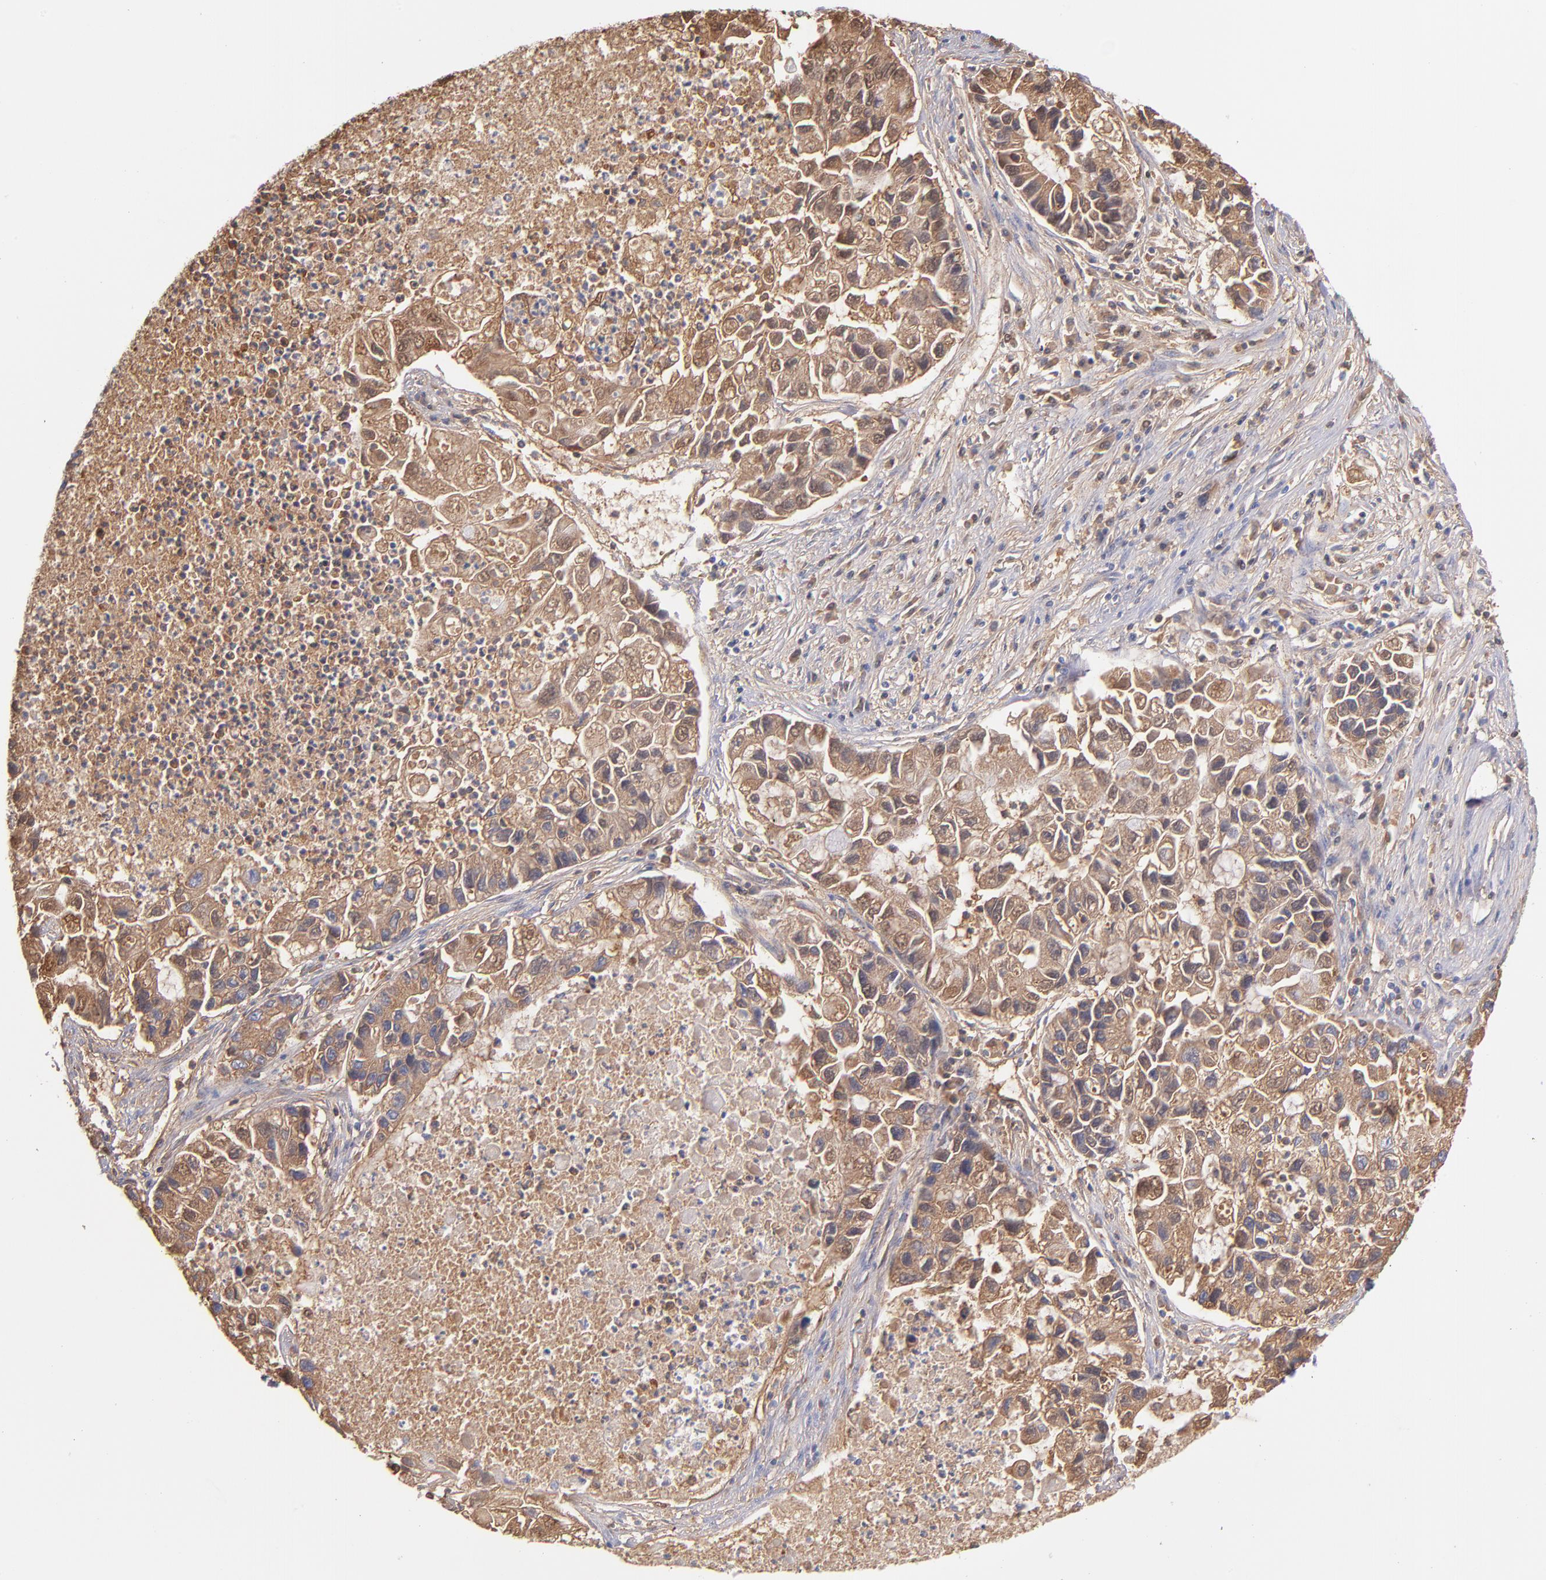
{"staining": {"intensity": "moderate", "quantity": ">75%", "location": "cytoplasmic/membranous"}, "tissue": "lung cancer", "cell_type": "Tumor cells", "image_type": "cancer", "snomed": [{"axis": "morphology", "description": "Adenocarcinoma, NOS"}, {"axis": "topography", "description": "Lung"}], "caption": "Adenocarcinoma (lung) stained with a brown dye shows moderate cytoplasmic/membranous positive expression in approximately >75% of tumor cells.", "gene": "HP", "patient": {"sex": "female", "age": 51}}